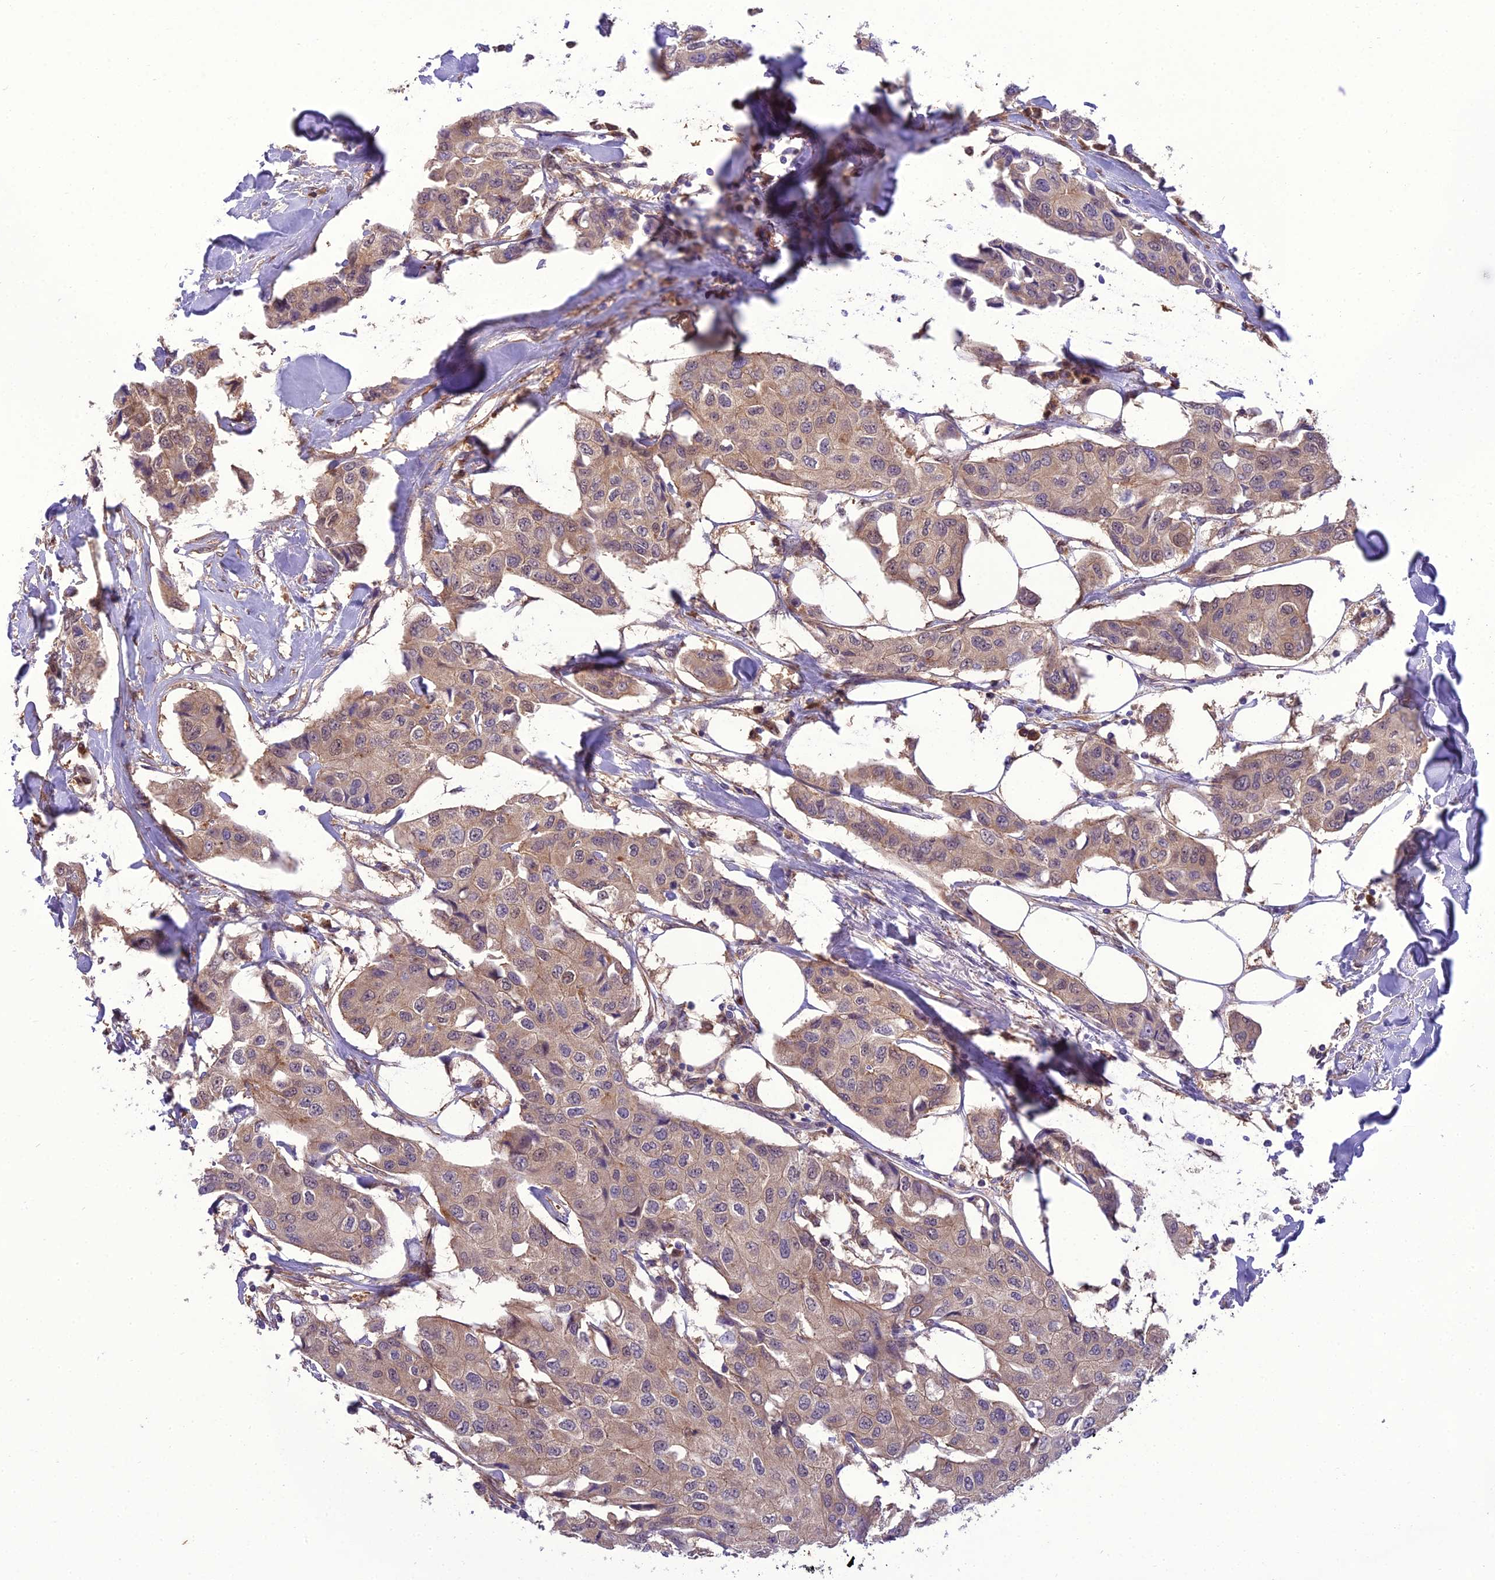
{"staining": {"intensity": "moderate", "quantity": ">75%", "location": "cytoplasmic/membranous"}, "tissue": "breast cancer", "cell_type": "Tumor cells", "image_type": "cancer", "snomed": [{"axis": "morphology", "description": "Duct carcinoma"}, {"axis": "topography", "description": "Breast"}], "caption": "Immunohistochemistry photomicrograph of neoplastic tissue: human breast cancer (invasive ductal carcinoma) stained using immunohistochemistry (IHC) displays medium levels of moderate protein expression localized specifically in the cytoplasmic/membranous of tumor cells, appearing as a cytoplasmic/membranous brown color.", "gene": "BORCS6", "patient": {"sex": "female", "age": 80}}